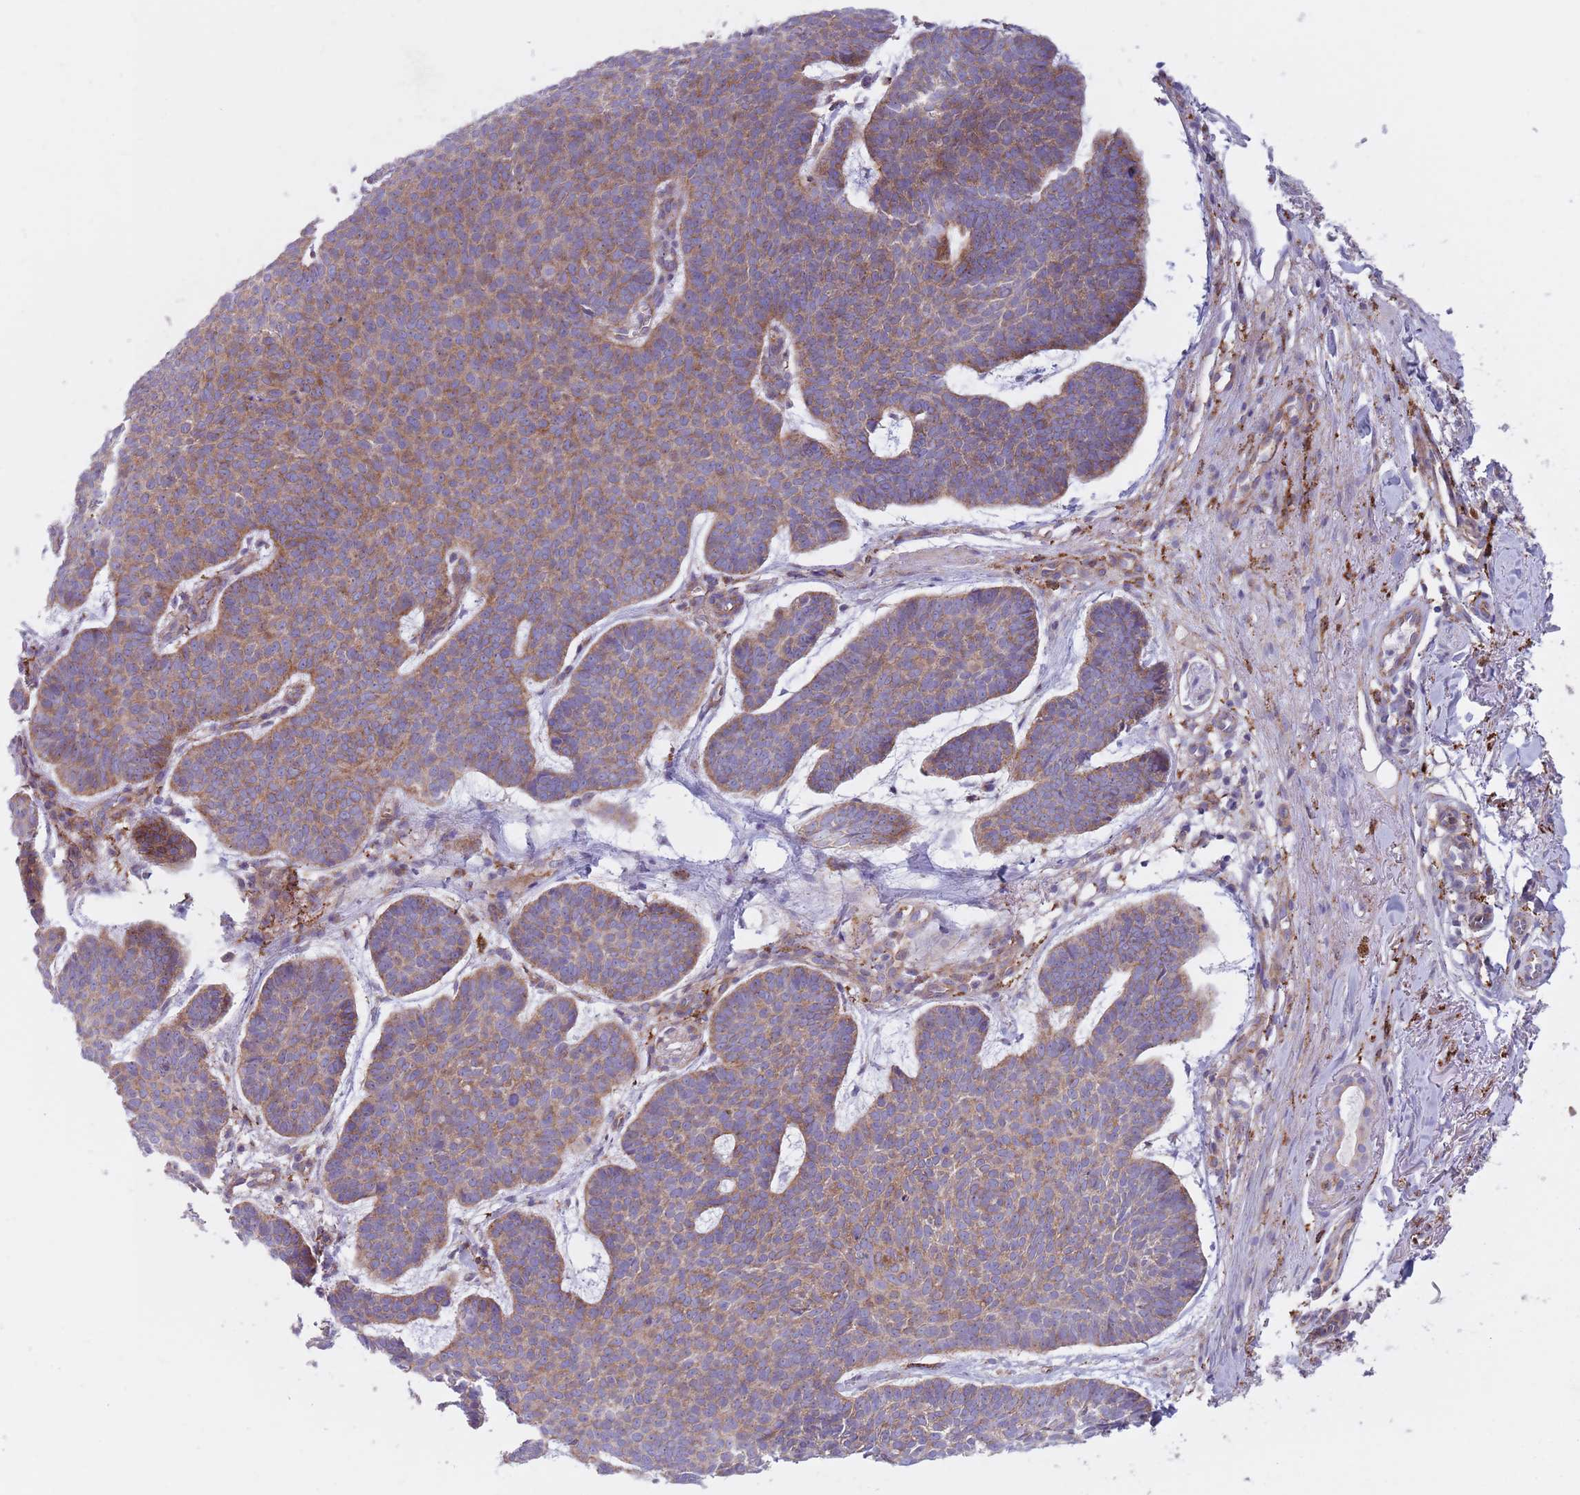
{"staining": {"intensity": "moderate", "quantity": ">75%", "location": "cytoplasmic/membranous"}, "tissue": "skin cancer", "cell_type": "Tumor cells", "image_type": "cancer", "snomed": [{"axis": "morphology", "description": "Basal cell carcinoma"}, {"axis": "topography", "description": "Skin"}], "caption": "Immunohistochemistry image of human skin cancer (basal cell carcinoma) stained for a protein (brown), which exhibits medium levels of moderate cytoplasmic/membranous staining in about >75% of tumor cells.", "gene": "SNX6", "patient": {"sex": "female", "age": 74}}